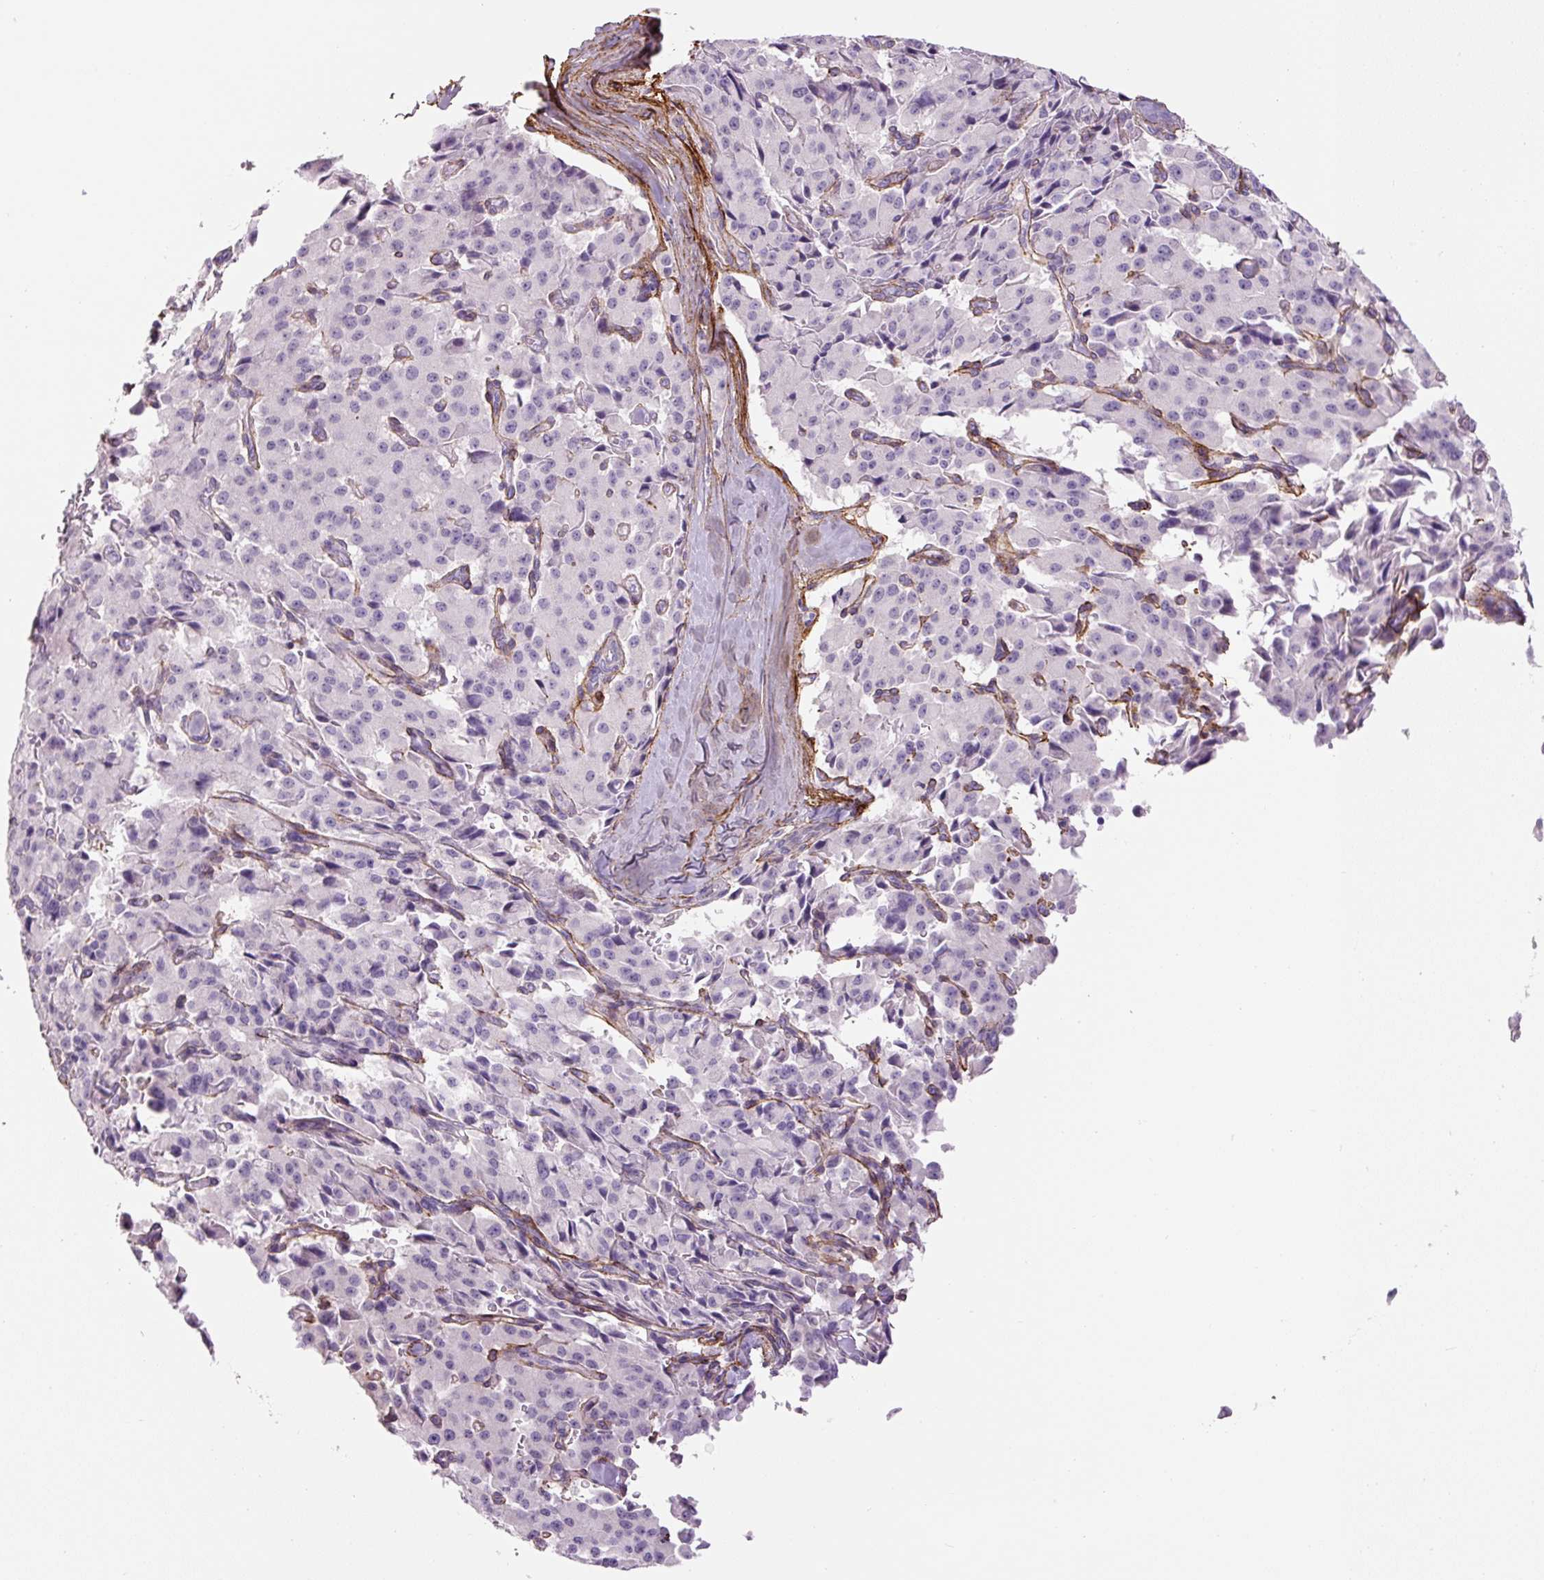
{"staining": {"intensity": "negative", "quantity": "none", "location": "none"}, "tissue": "pancreatic cancer", "cell_type": "Tumor cells", "image_type": "cancer", "snomed": [{"axis": "morphology", "description": "Adenocarcinoma, NOS"}, {"axis": "topography", "description": "Pancreas"}], "caption": "IHC of adenocarcinoma (pancreatic) shows no expression in tumor cells.", "gene": "FBN1", "patient": {"sex": "male", "age": 65}}